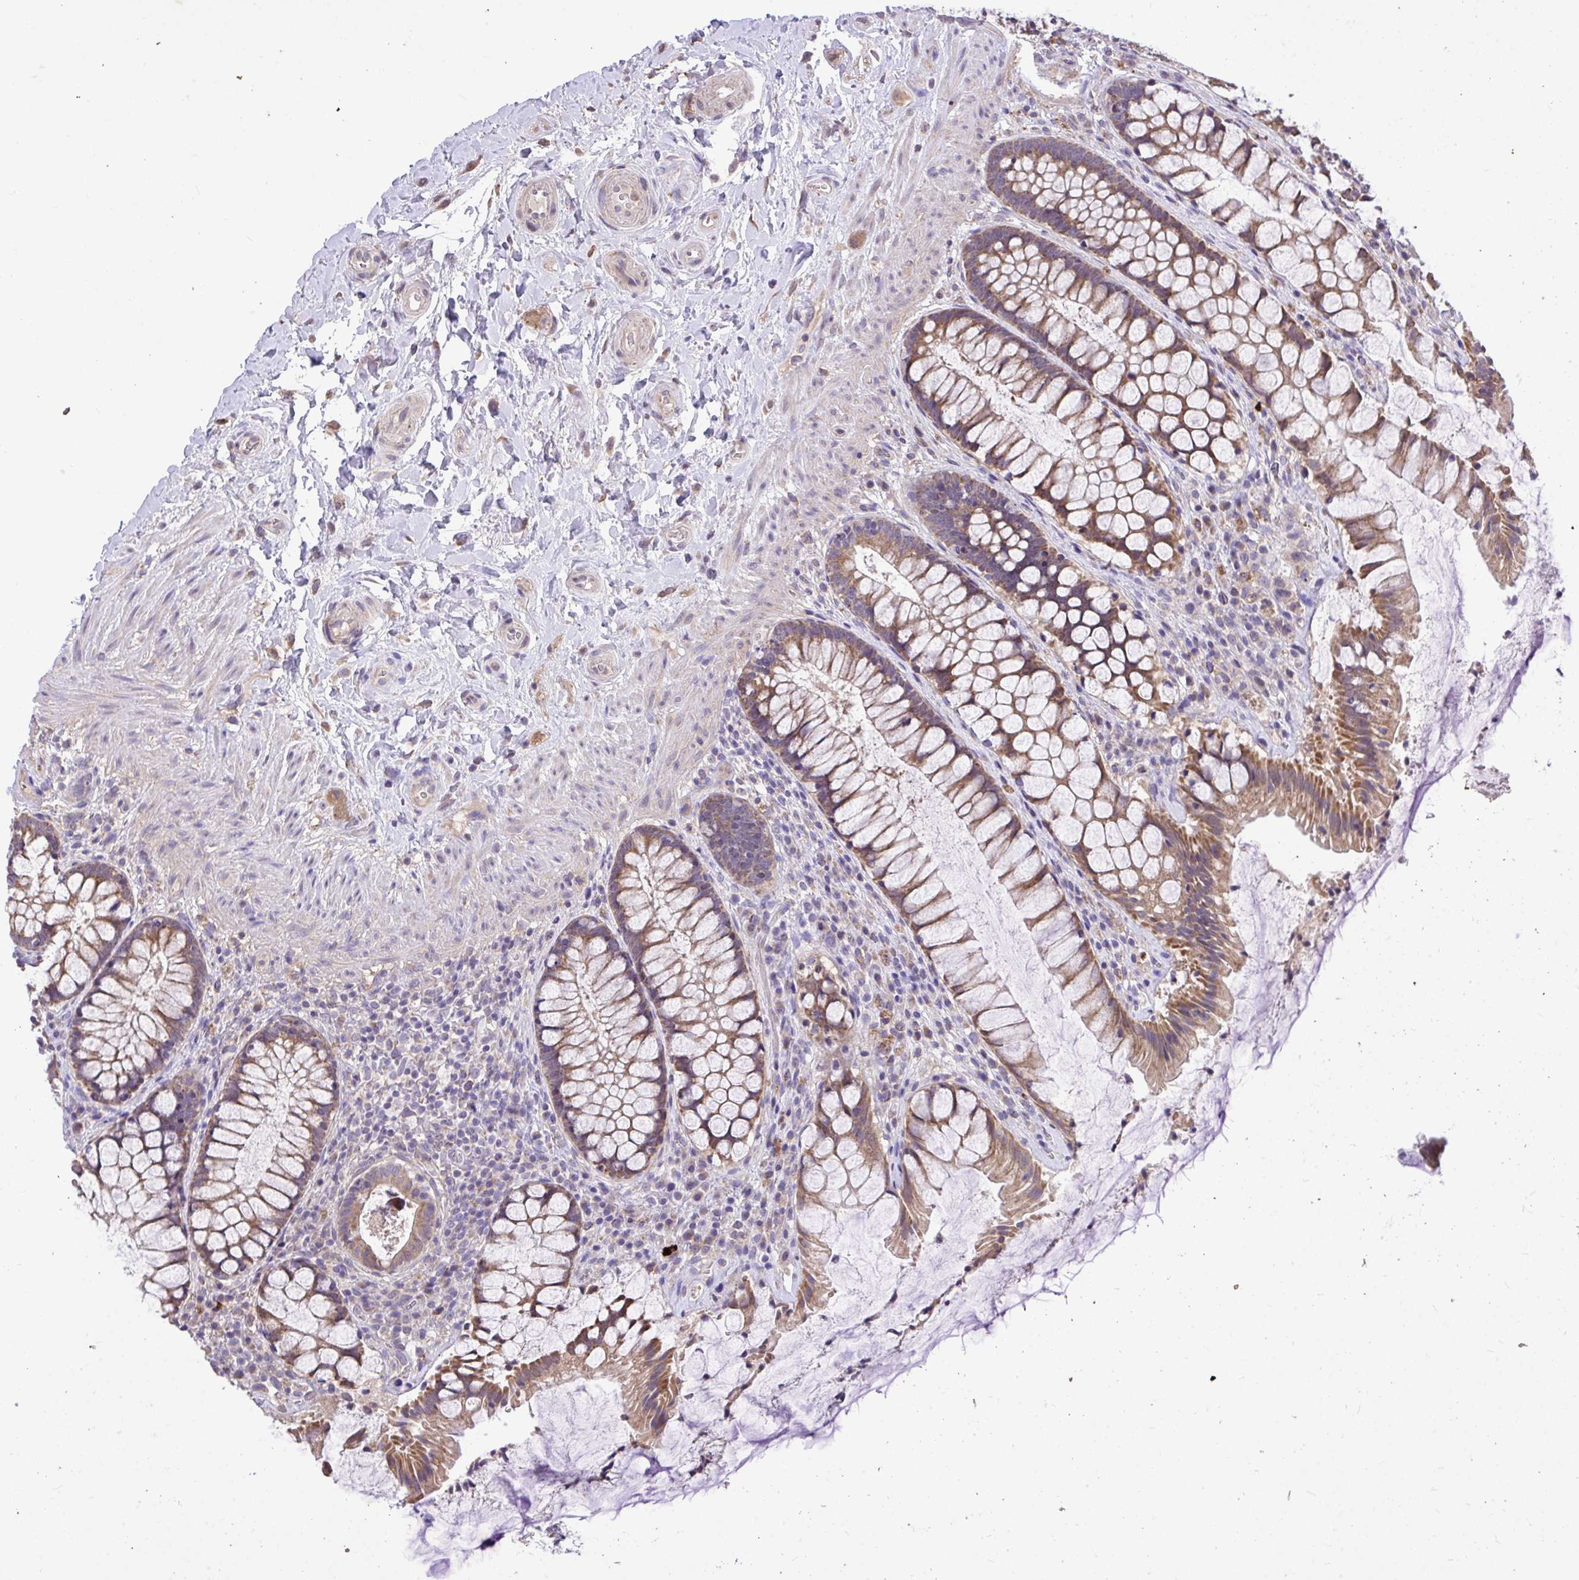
{"staining": {"intensity": "moderate", "quantity": ">75%", "location": "cytoplasmic/membranous"}, "tissue": "rectum", "cell_type": "Glandular cells", "image_type": "normal", "snomed": [{"axis": "morphology", "description": "Normal tissue, NOS"}, {"axis": "topography", "description": "Rectum"}], "caption": "DAB immunohistochemical staining of normal human rectum displays moderate cytoplasmic/membranous protein expression in approximately >75% of glandular cells.", "gene": "MPC2", "patient": {"sex": "female", "age": 58}}